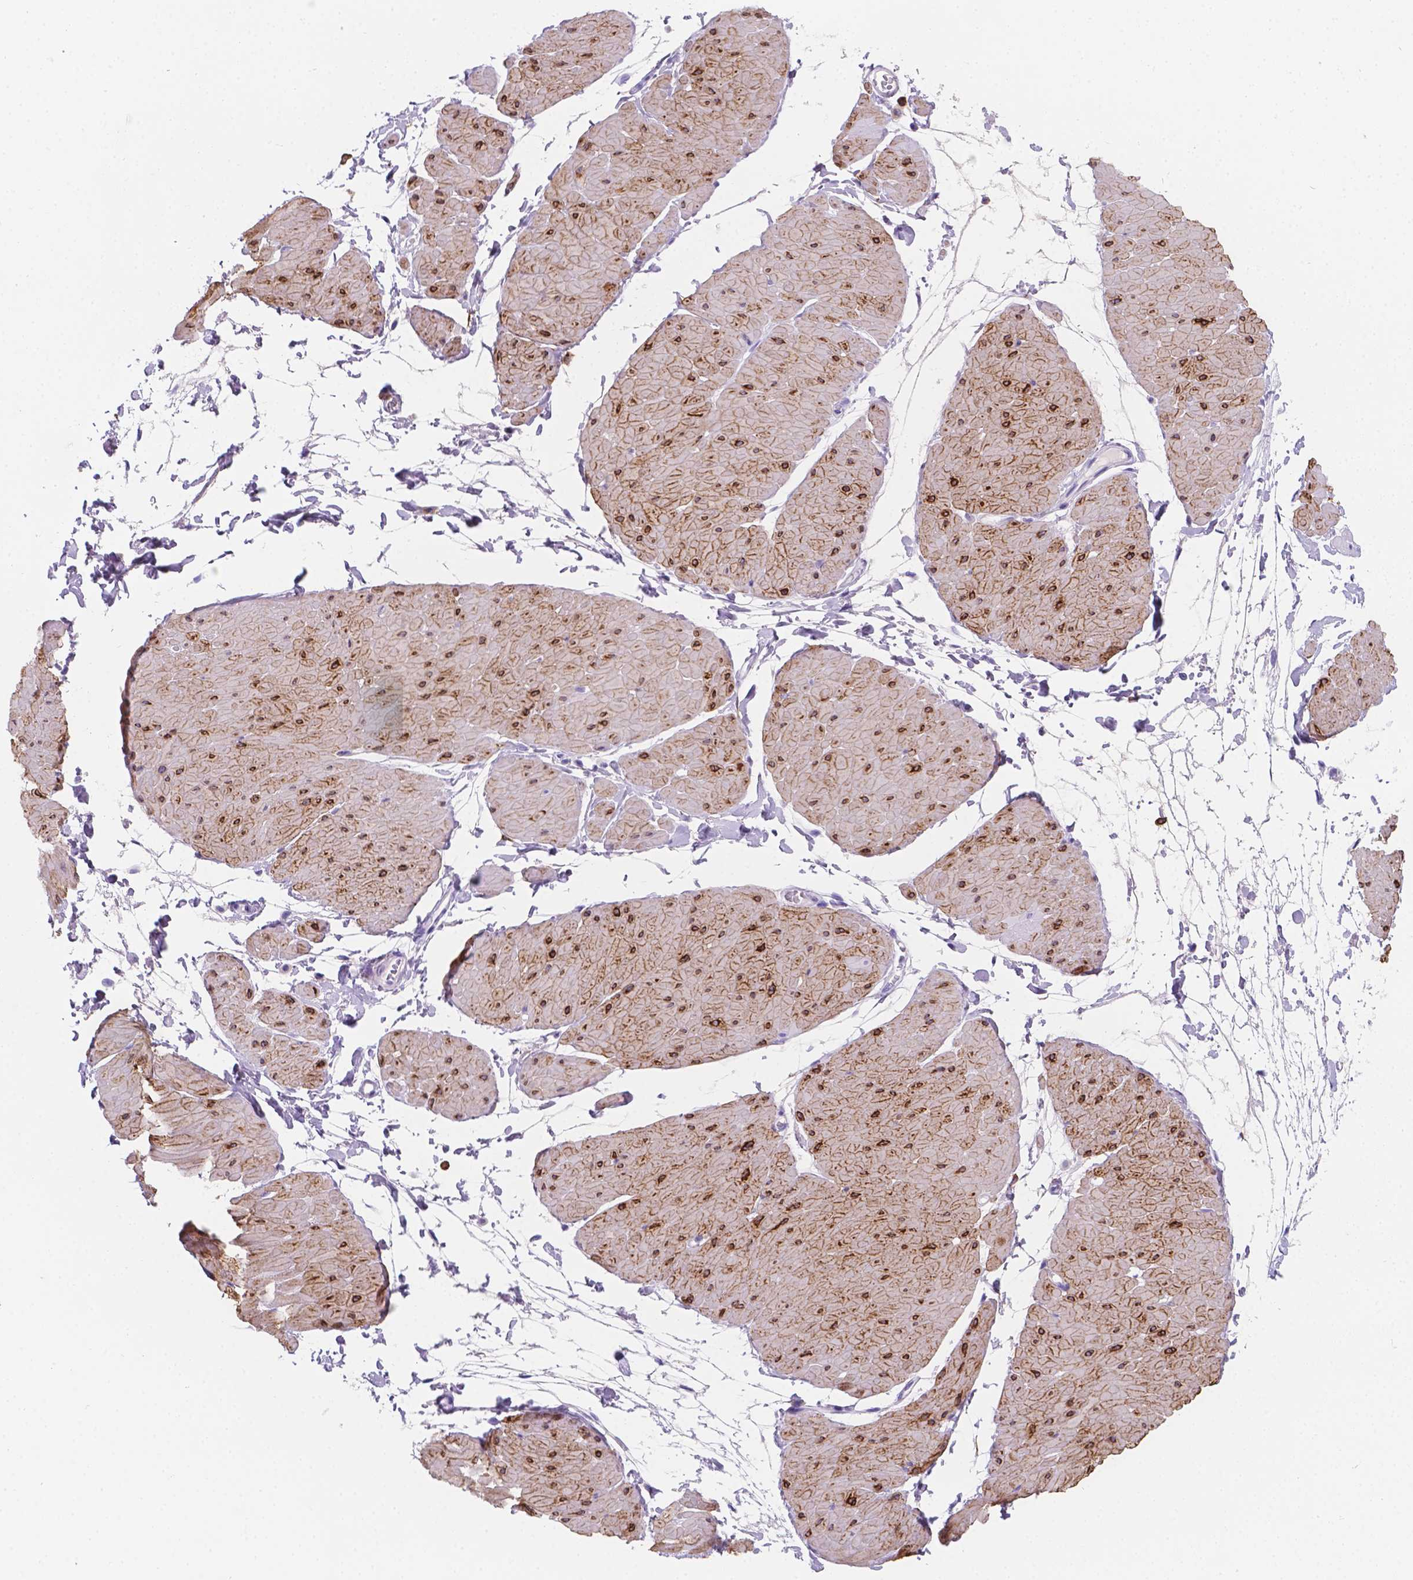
{"staining": {"intensity": "strong", "quantity": ">75%", "location": "cytoplasmic/membranous"}, "tissue": "adipose tissue", "cell_type": "Adipocytes", "image_type": "normal", "snomed": [{"axis": "morphology", "description": "Normal tissue, NOS"}, {"axis": "topography", "description": "Smooth muscle"}, {"axis": "topography", "description": "Peripheral nerve tissue"}], "caption": "Adipocytes reveal high levels of strong cytoplasmic/membranous staining in about >75% of cells in benign adipose tissue.", "gene": "MACF1", "patient": {"sex": "male", "age": 58}}